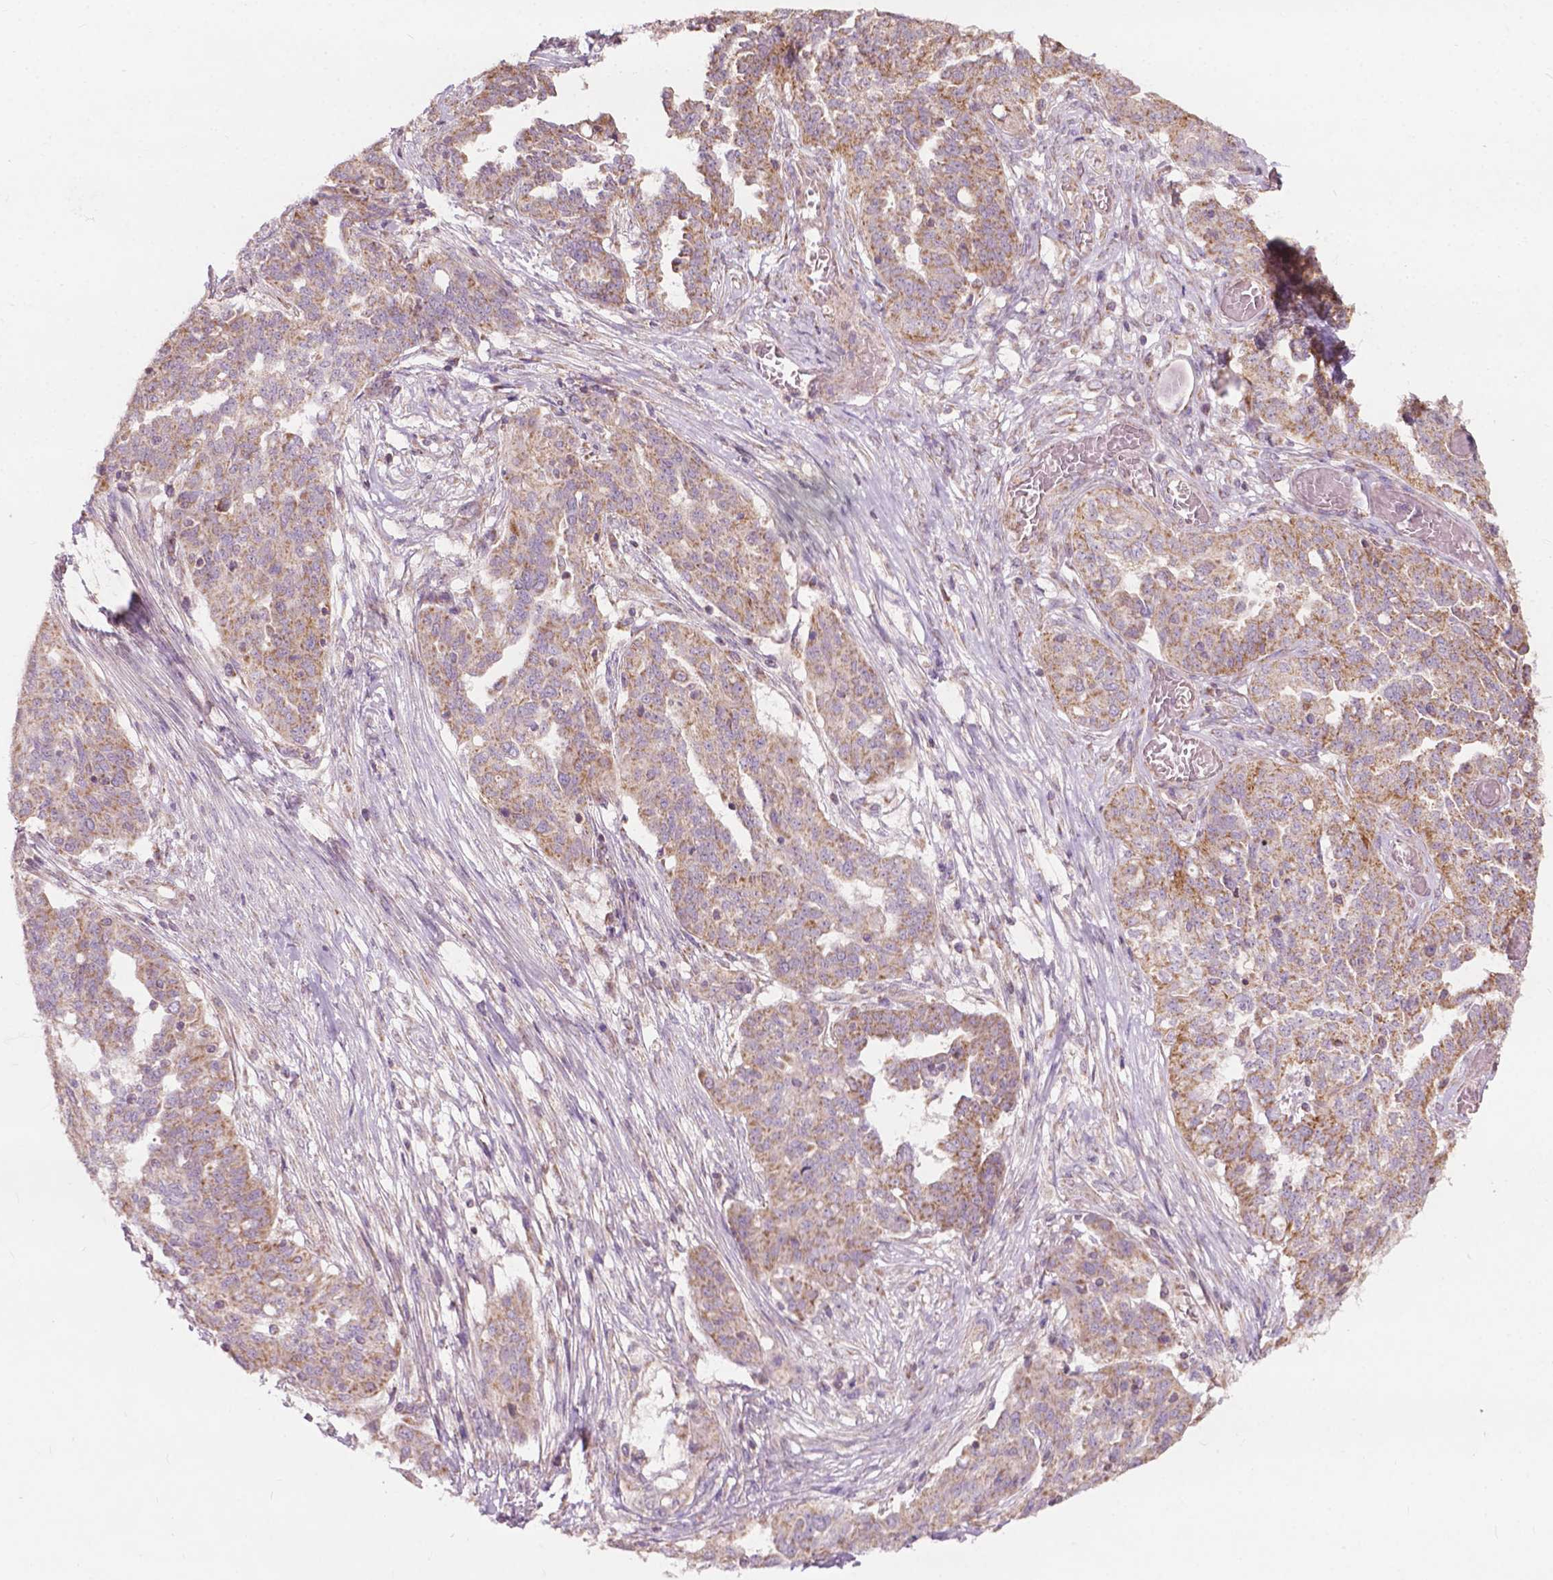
{"staining": {"intensity": "moderate", "quantity": ">75%", "location": "cytoplasmic/membranous"}, "tissue": "ovarian cancer", "cell_type": "Tumor cells", "image_type": "cancer", "snomed": [{"axis": "morphology", "description": "Cystadenocarcinoma, serous, NOS"}, {"axis": "topography", "description": "Ovary"}], "caption": "High-magnification brightfield microscopy of serous cystadenocarcinoma (ovarian) stained with DAB (3,3'-diaminobenzidine) (brown) and counterstained with hematoxylin (blue). tumor cells exhibit moderate cytoplasmic/membranous expression is identified in approximately>75% of cells.", "gene": "NDUFA10", "patient": {"sex": "female", "age": 67}}